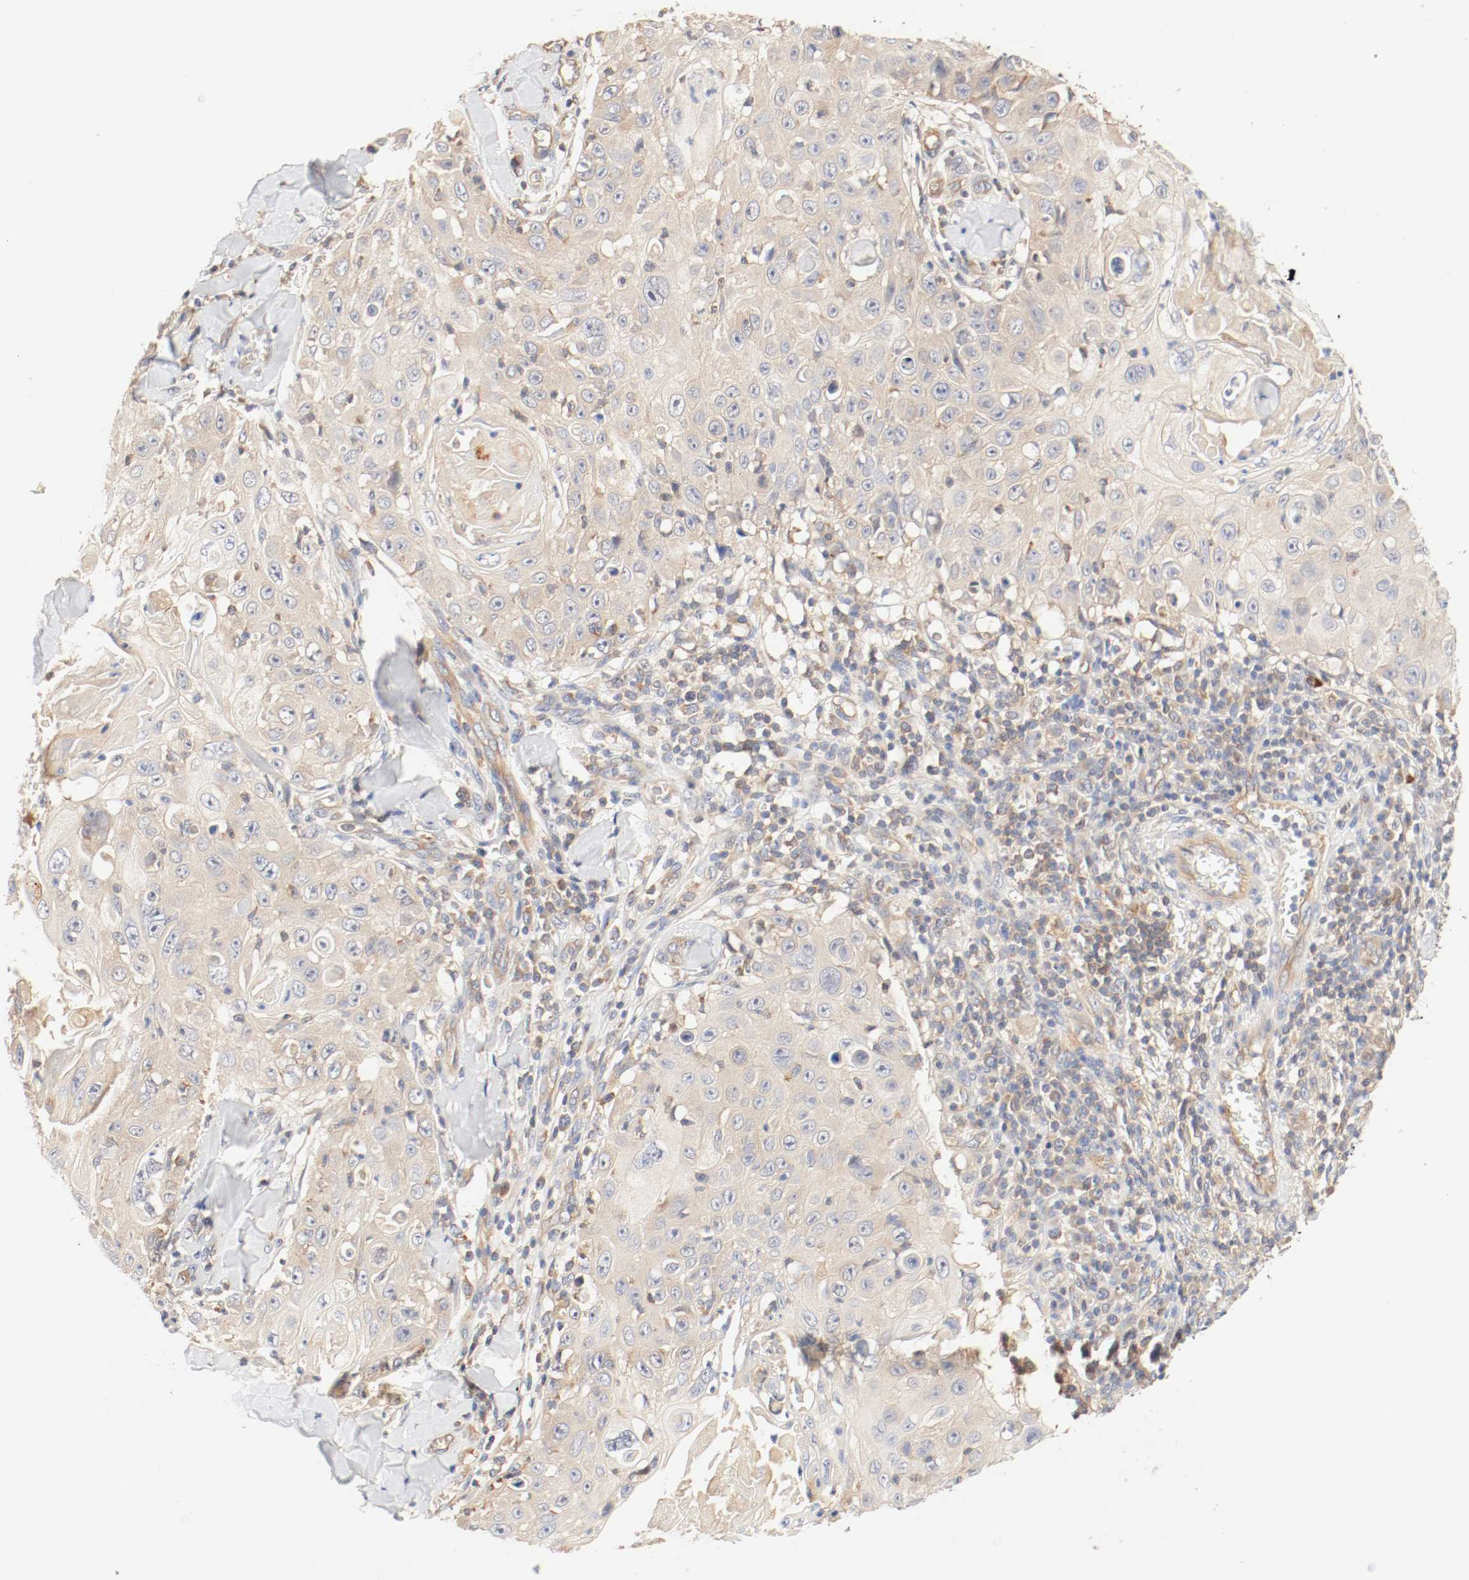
{"staining": {"intensity": "weak", "quantity": "25%-75%", "location": "cytoplasmic/membranous"}, "tissue": "skin cancer", "cell_type": "Tumor cells", "image_type": "cancer", "snomed": [{"axis": "morphology", "description": "Squamous cell carcinoma, NOS"}, {"axis": "topography", "description": "Skin"}], "caption": "Immunohistochemistry (IHC) histopathology image of human skin squamous cell carcinoma stained for a protein (brown), which displays low levels of weak cytoplasmic/membranous expression in approximately 25%-75% of tumor cells.", "gene": "GIT1", "patient": {"sex": "male", "age": 86}}